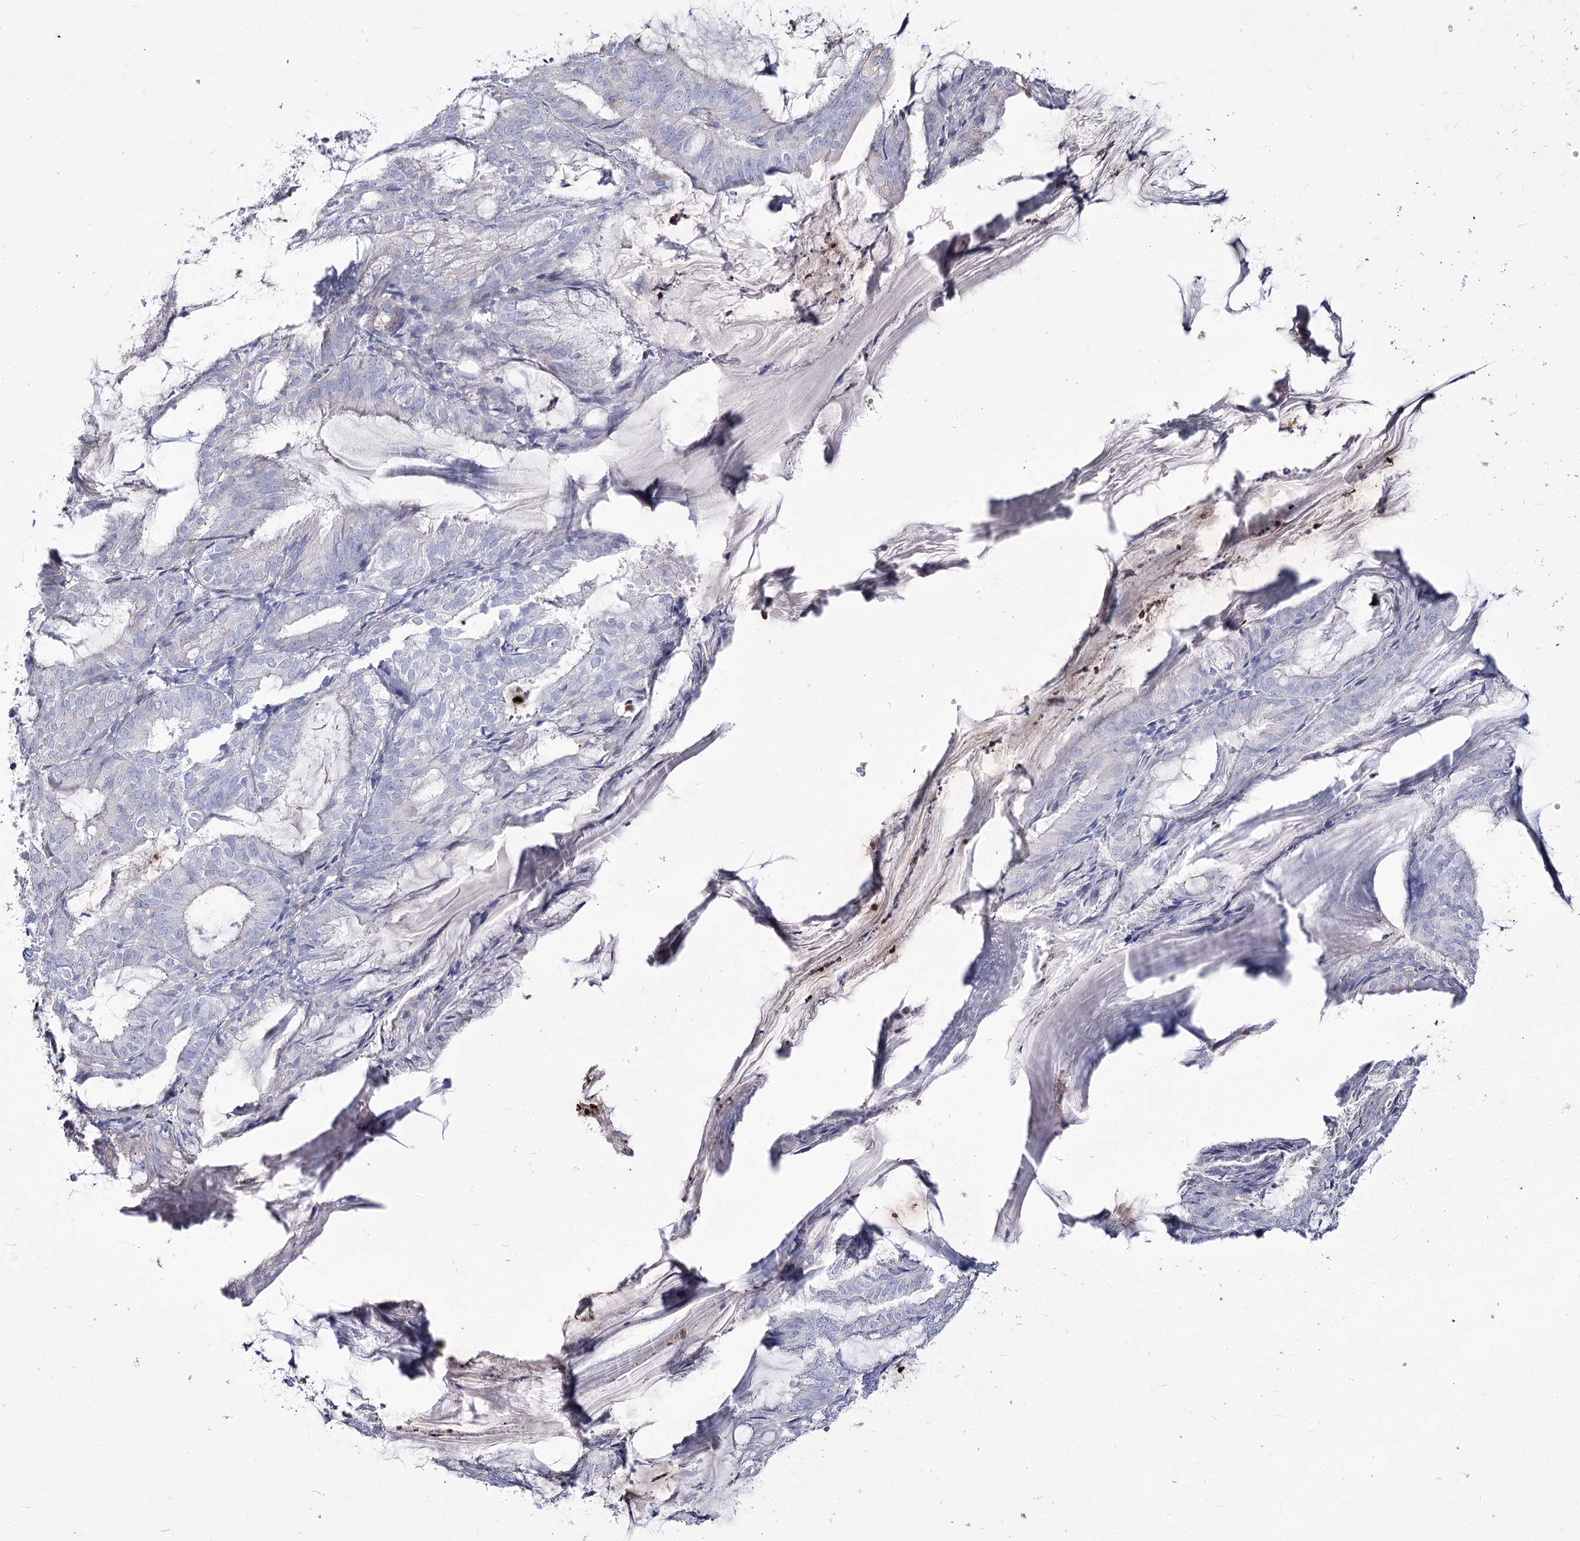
{"staining": {"intensity": "negative", "quantity": "none", "location": "none"}, "tissue": "endometrial cancer", "cell_type": "Tumor cells", "image_type": "cancer", "snomed": [{"axis": "morphology", "description": "Adenocarcinoma, NOS"}, {"axis": "topography", "description": "Endometrium"}], "caption": "High power microscopy photomicrograph of an IHC micrograph of endometrial cancer, revealing no significant staining in tumor cells.", "gene": "ME3", "patient": {"sex": "female", "age": 86}}